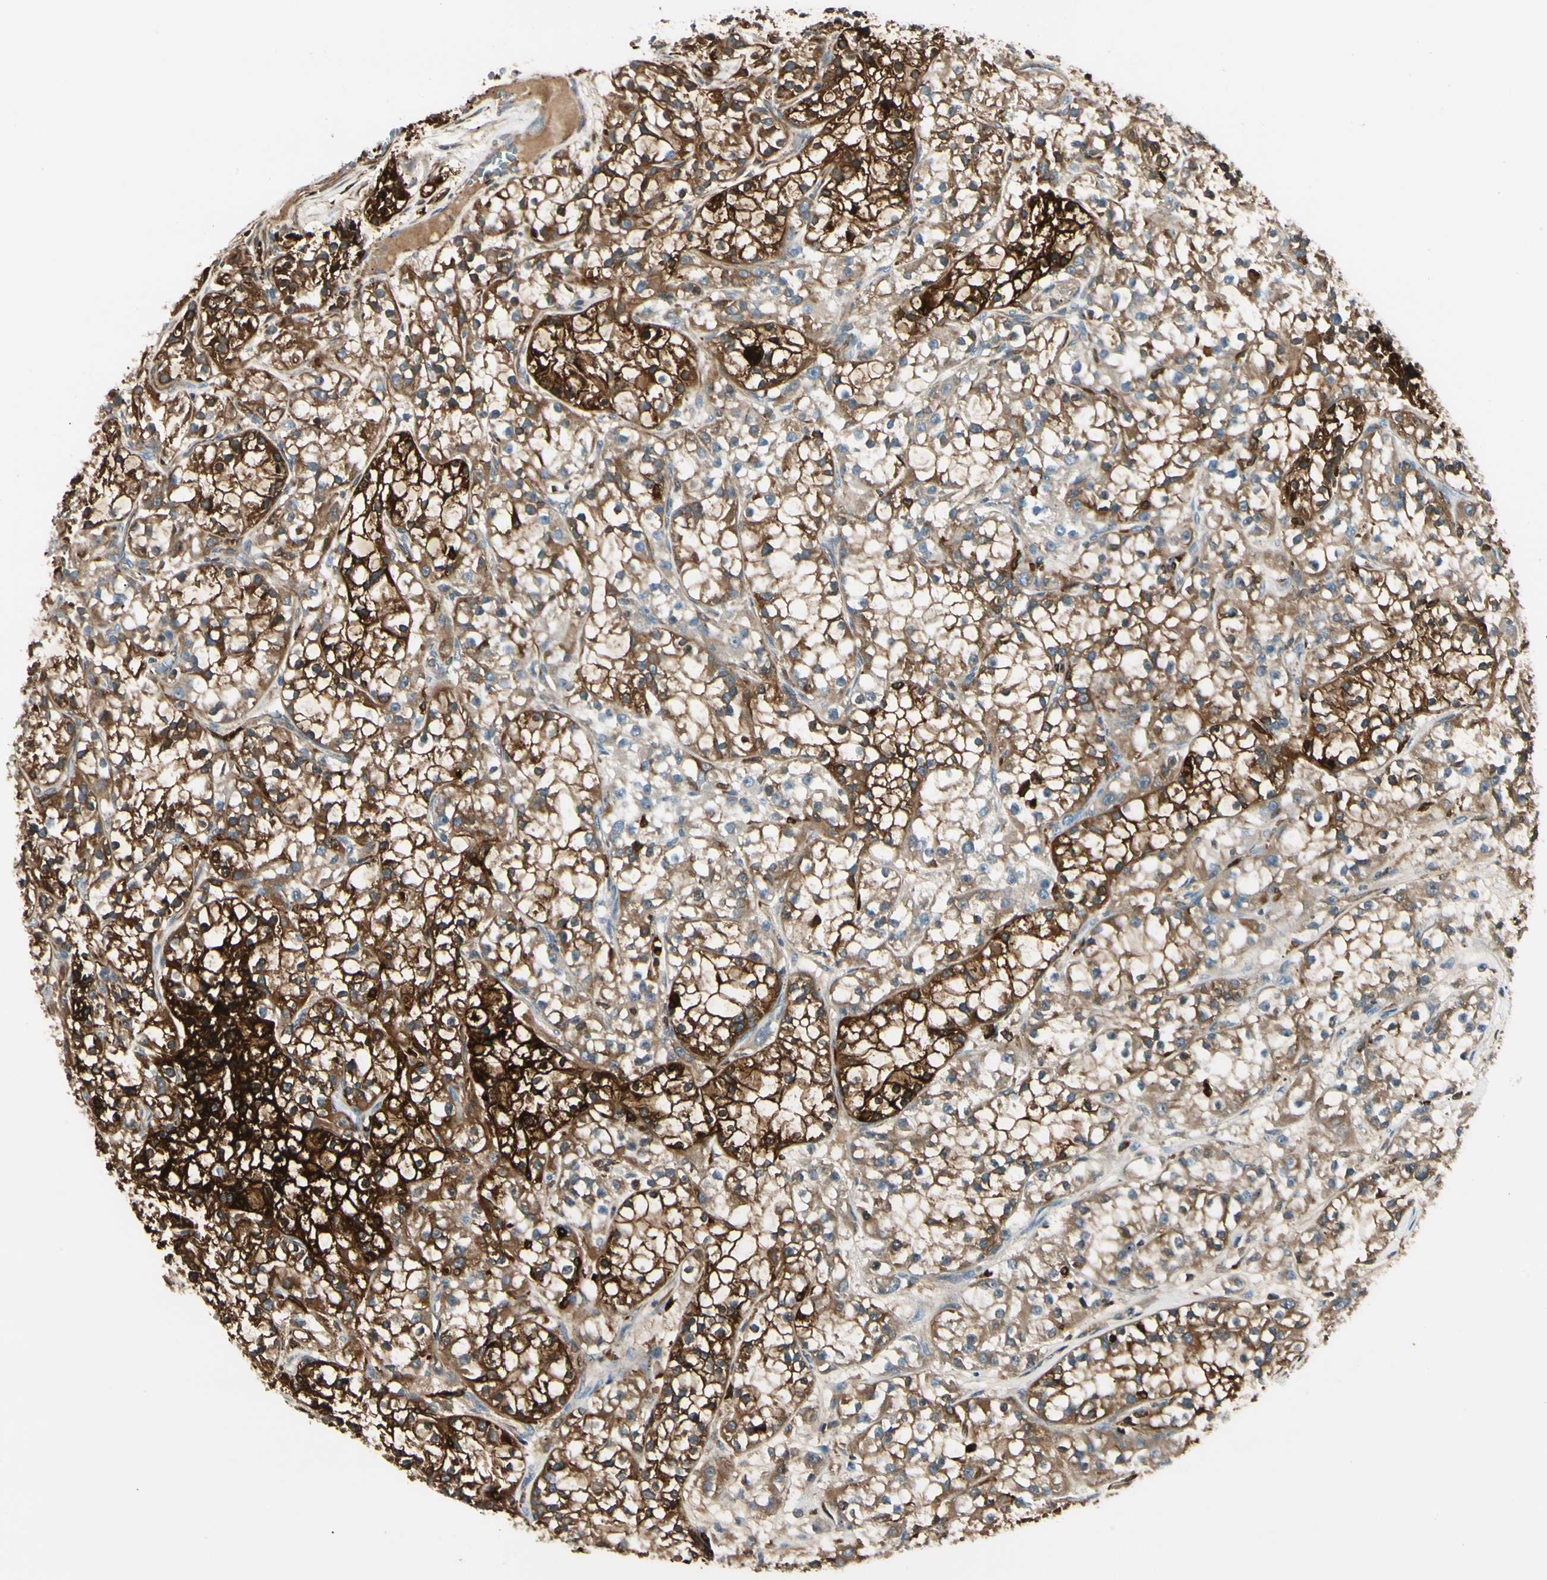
{"staining": {"intensity": "strong", "quantity": "25%-75%", "location": "cytoplasmic/membranous"}, "tissue": "renal cancer", "cell_type": "Tumor cells", "image_type": "cancer", "snomed": [{"axis": "morphology", "description": "Adenocarcinoma, NOS"}, {"axis": "topography", "description": "Kidney"}], "caption": "Adenocarcinoma (renal) stained for a protein demonstrates strong cytoplasmic/membranous positivity in tumor cells.", "gene": "FTH1", "patient": {"sex": "female", "age": 52}}